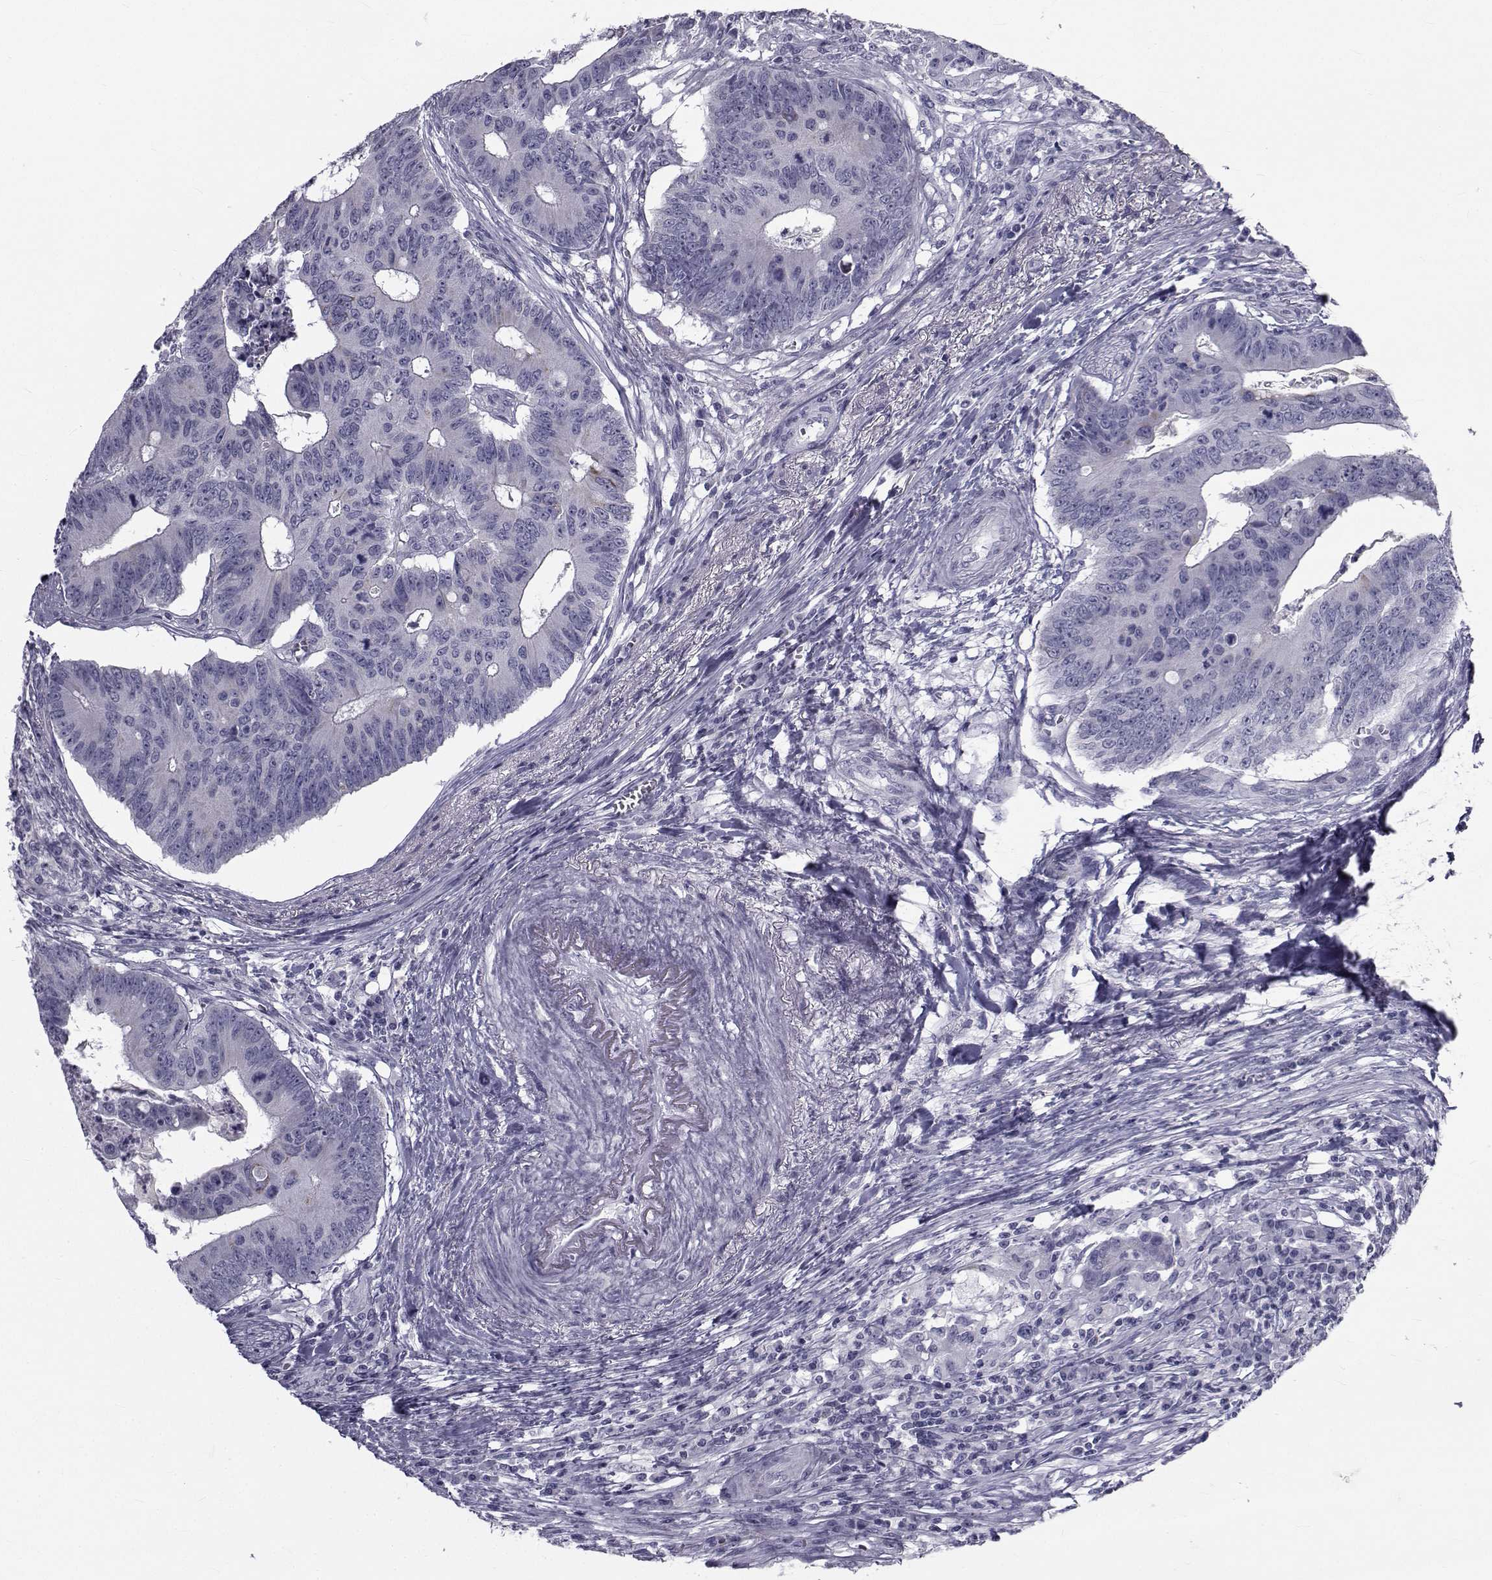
{"staining": {"intensity": "negative", "quantity": "none", "location": "none"}, "tissue": "colorectal cancer", "cell_type": "Tumor cells", "image_type": "cancer", "snomed": [{"axis": "morphology", "description": "Adenocarcinoma, NOS"}, {"axis": "topography", "description": "Colon"}], "caption": "Adenocarcinoma (colorectal) stained for a protein using immunohistochemistry (IHC) exhibits no positivity tumor cells.", "gene": "FDXR", "patient": {"sex": "male", "age": 84}}